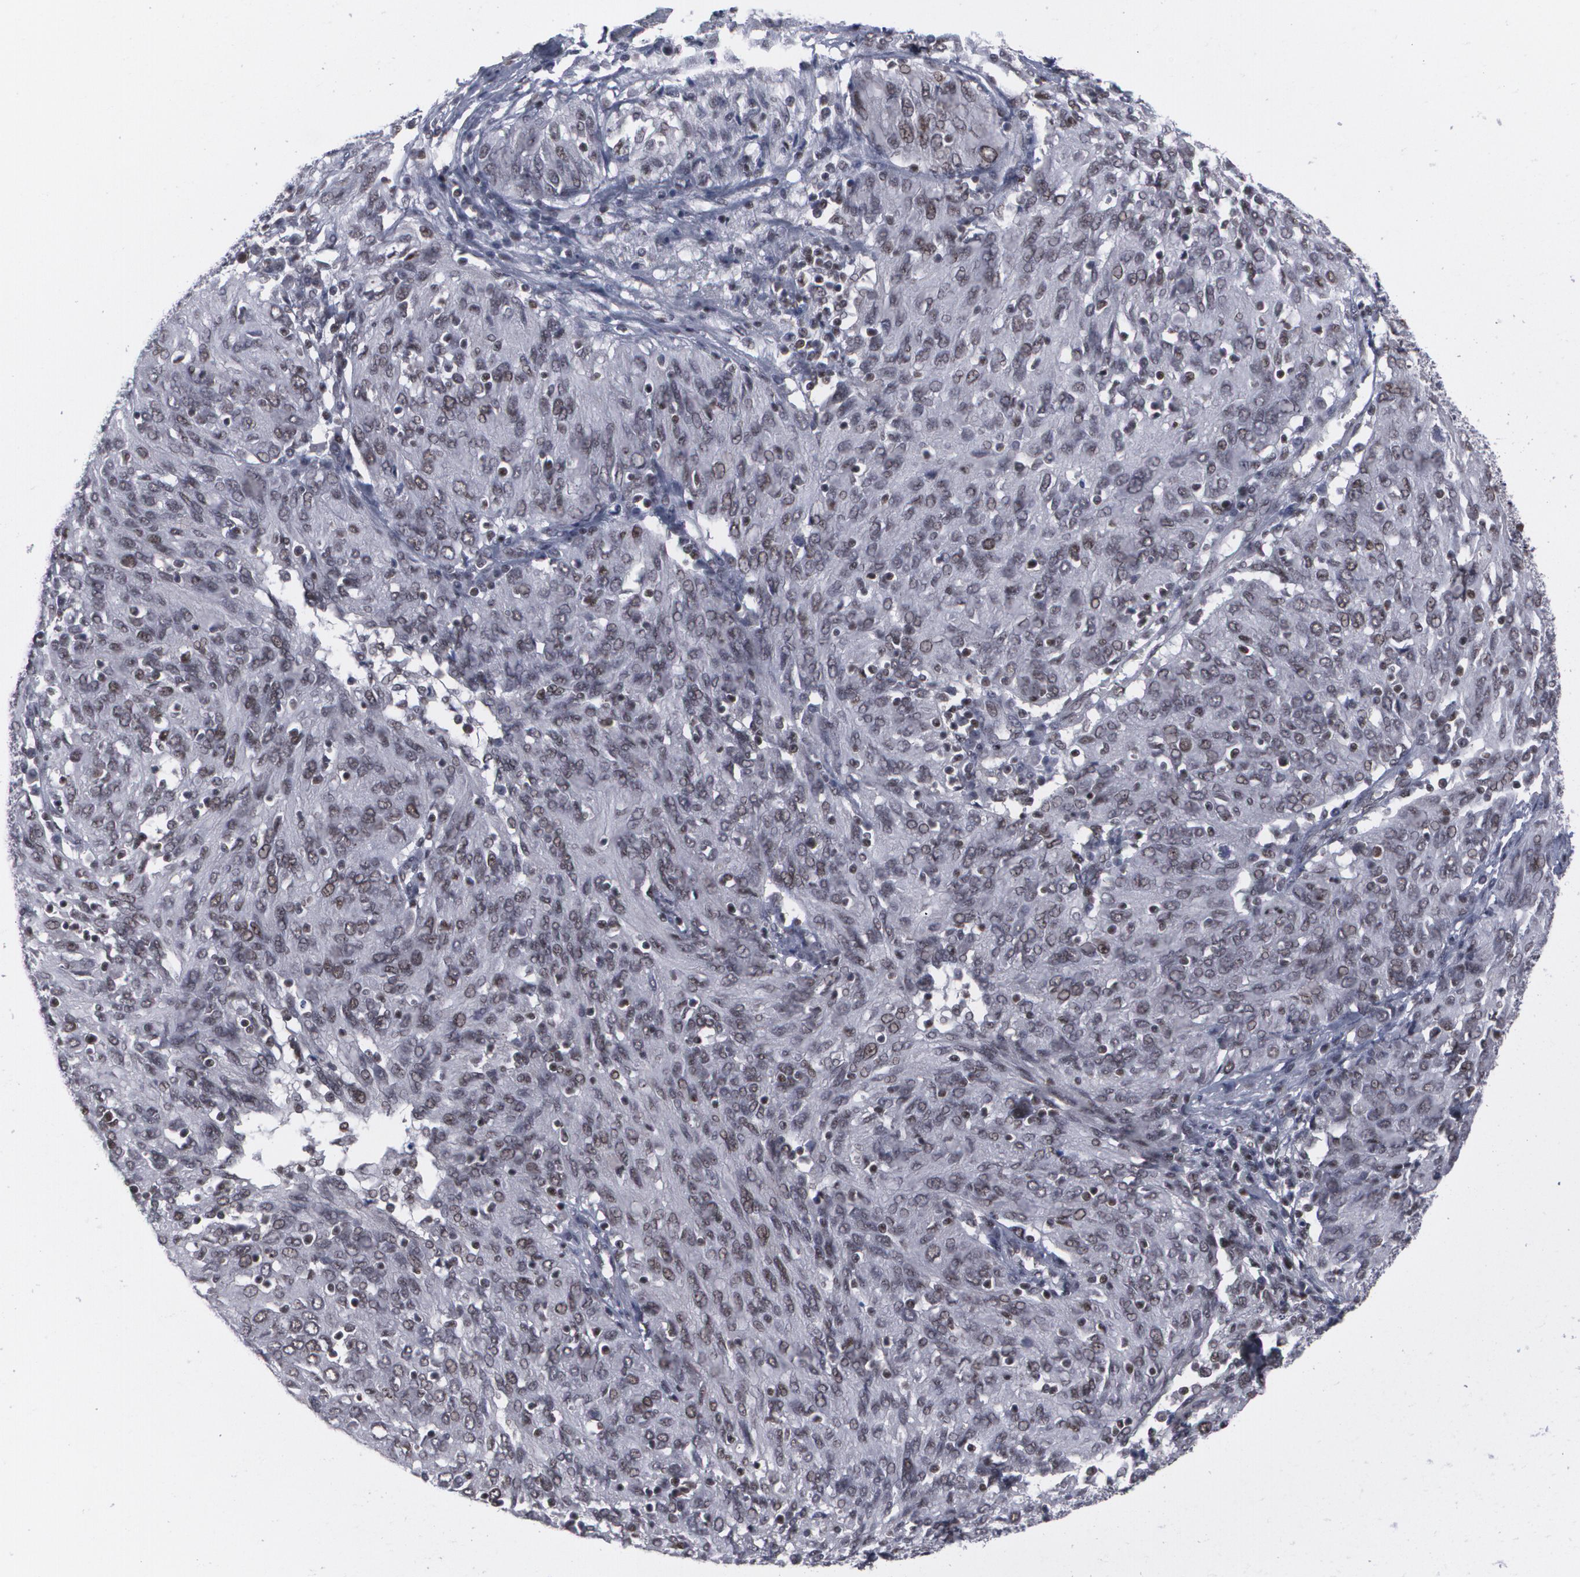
{"staining": {"intensity": "weak", "quantity": "<25%", "location": "nuclear"}, "tissue": "ovarian cancer", "cell_type": "Tumor cells", "image_type": "cancer", "snomed": [{"axis": "morphology", "description": "Carcinoma, endometroid"}, {"axis": "topography", "description": "Ovary"}], "caption": "A photomicrograph of ovarian cancer stained for a protein exhibits no brown staining in tumor cells. (IHC, brightfield microscopy, high magnification).", "gene": "MCL1", "patient": {"sex": "female", "age": 50}}